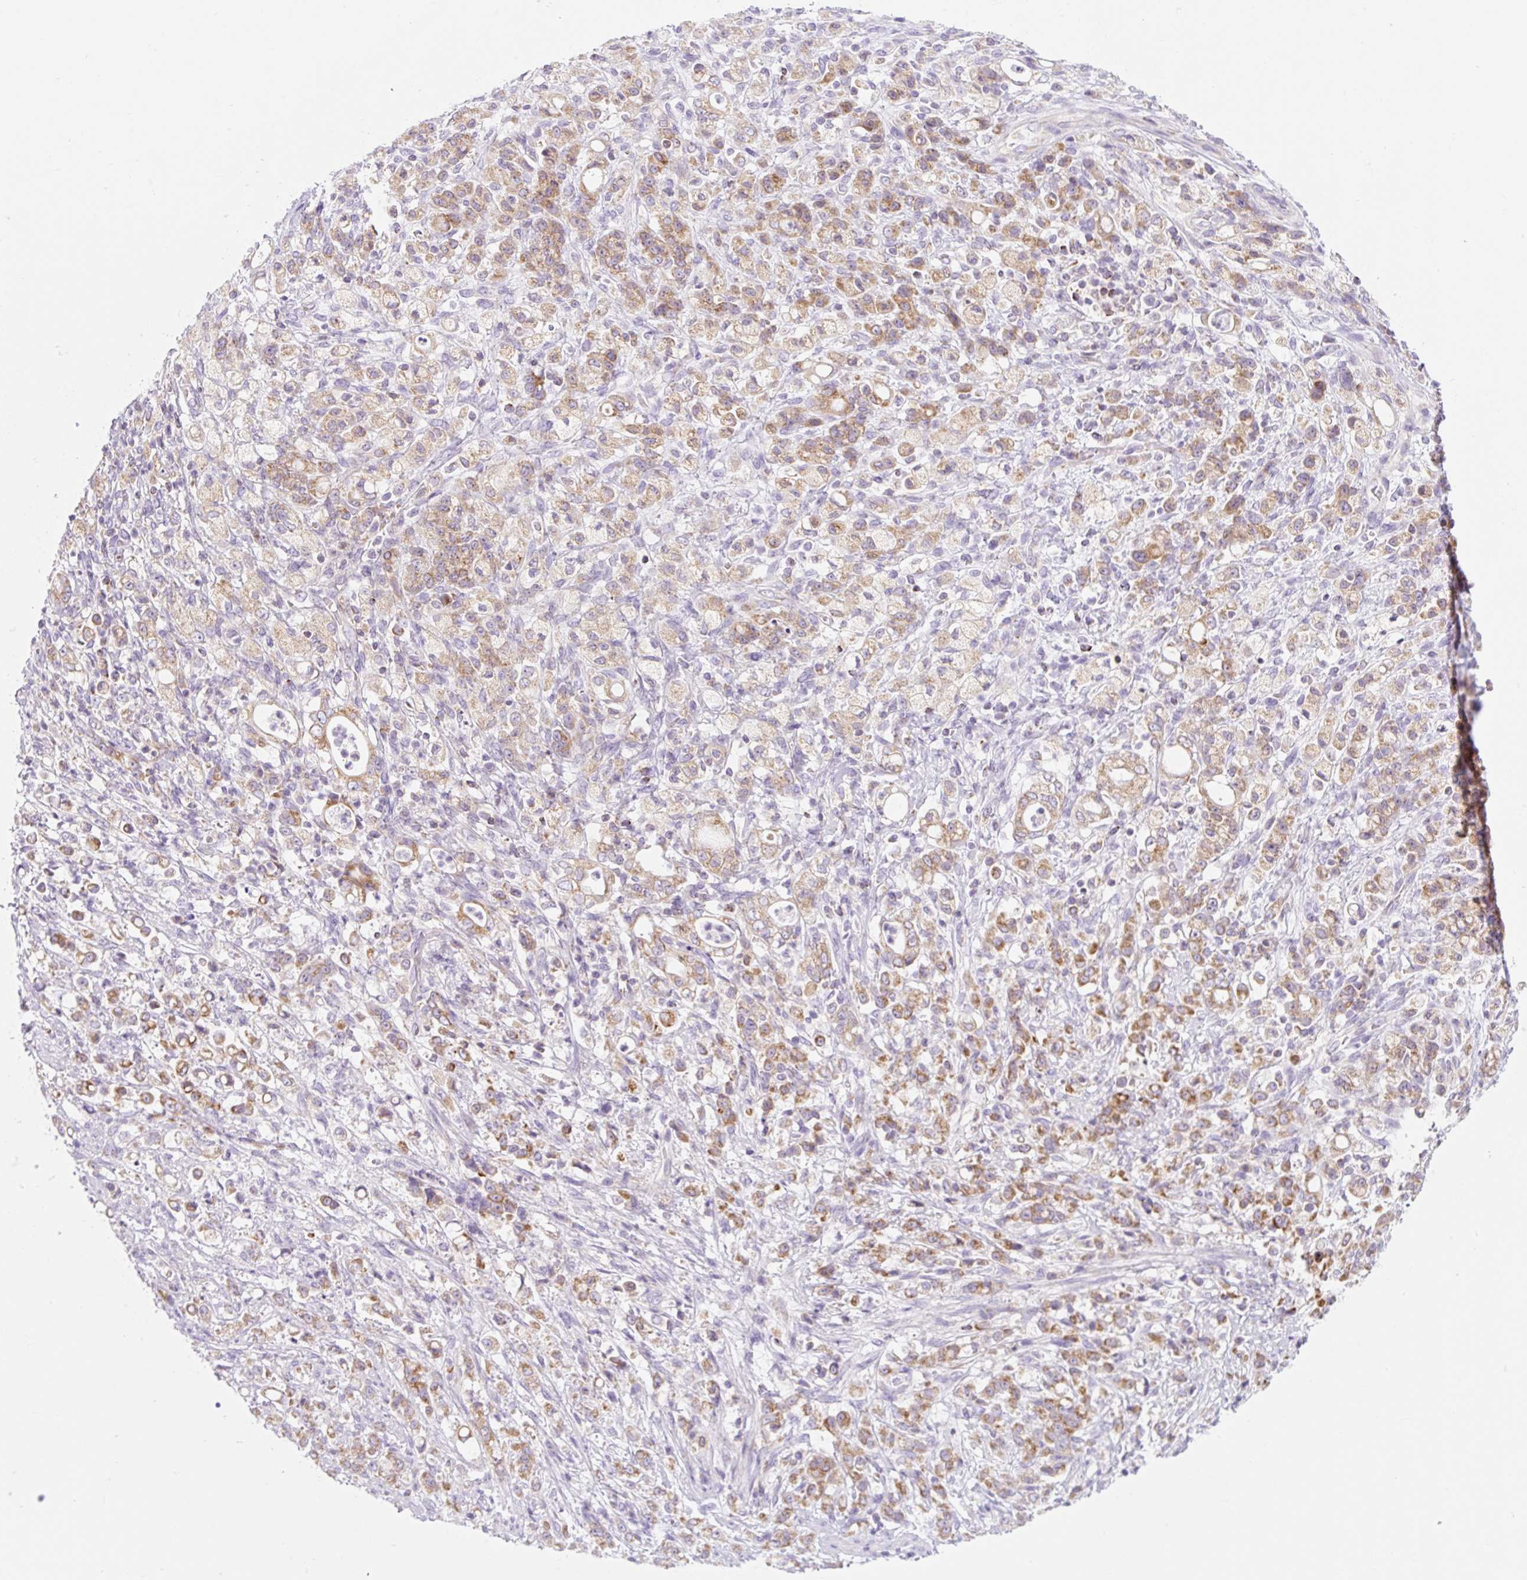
{"staining": {"intensity": "moderate", "quantity": ">75%", "location": "cytoplasmic/membranous"}, "tissue": "stomach cancer", "cell_type": "Tumor cells", "image_type": "cancer", "snomed": [{"axis": "morphology", "description": "Adenocarcinoma, NOS"}, {"axis": "topography", "description": "Stomach"}], "caption": "Brown immunohistochemical staining in human stomach cancer shows moderate cytoplasmic/membranous expression in about >75% of tumor cells.", "gene": "FOCAD", "patient": {"sex": "female", "age": 60}}